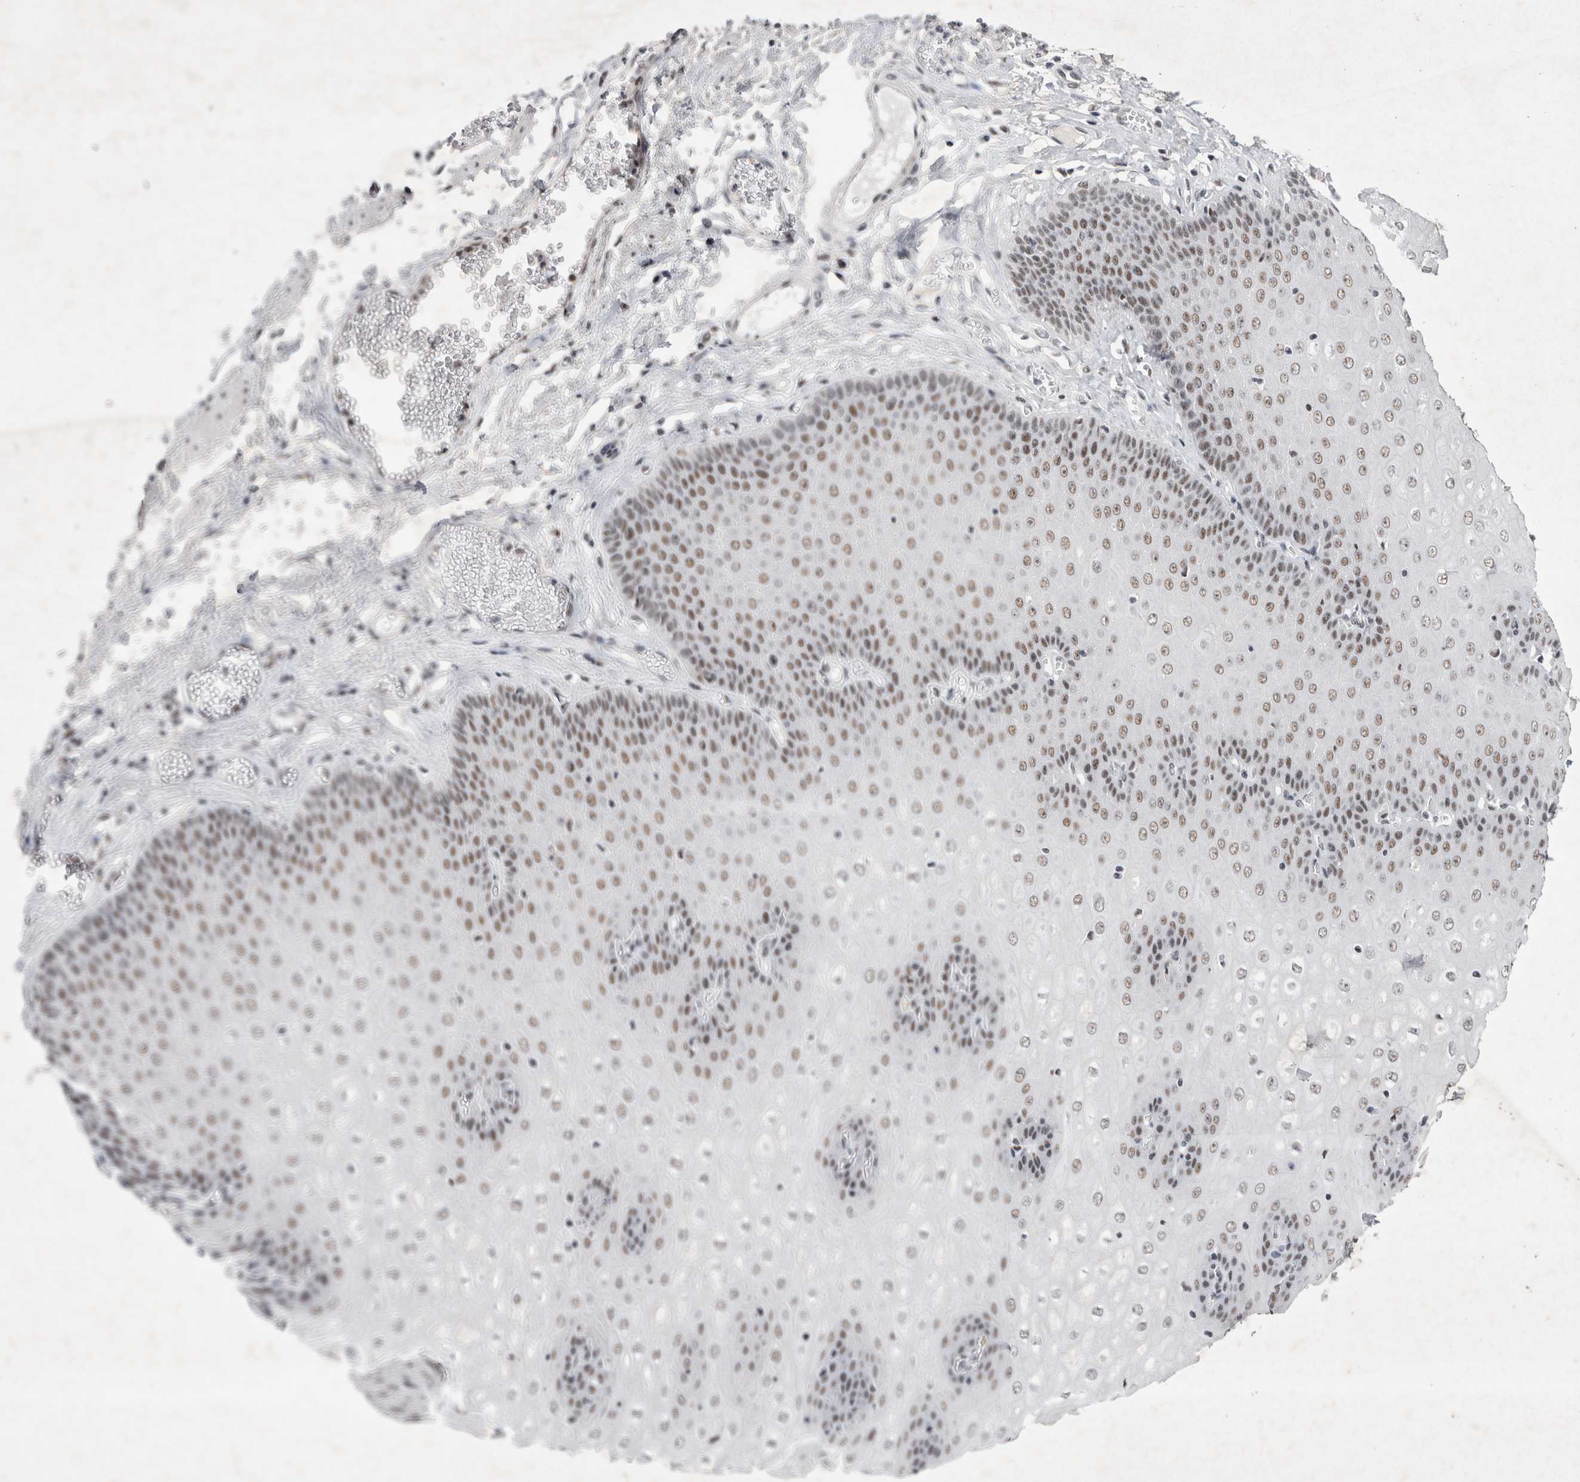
{"staining": {"intensity": "moderate", "quantity": ">75%", "location": "nuclear"}, "tissue": "esophagus", "cell_type": "Squamous epithelial cells", "image_type": "normal", "snomed": [{"axis": "morphology", "description": "Normal tissue, NOS"}, {"axis": "topography", "description": "Esophagus"}], "caption": "Immunohistochemical staining of benign esophagus demonstrates medium levels of moderate nuclear staining in about >75% of squamous epithelial cells. Using DAB (brown) and hematoxylin (blue) stains, captured at high magnification using brightfield microscopy.", "gene": "RBM6", "patient": {"sex": "male", "age": 60}}